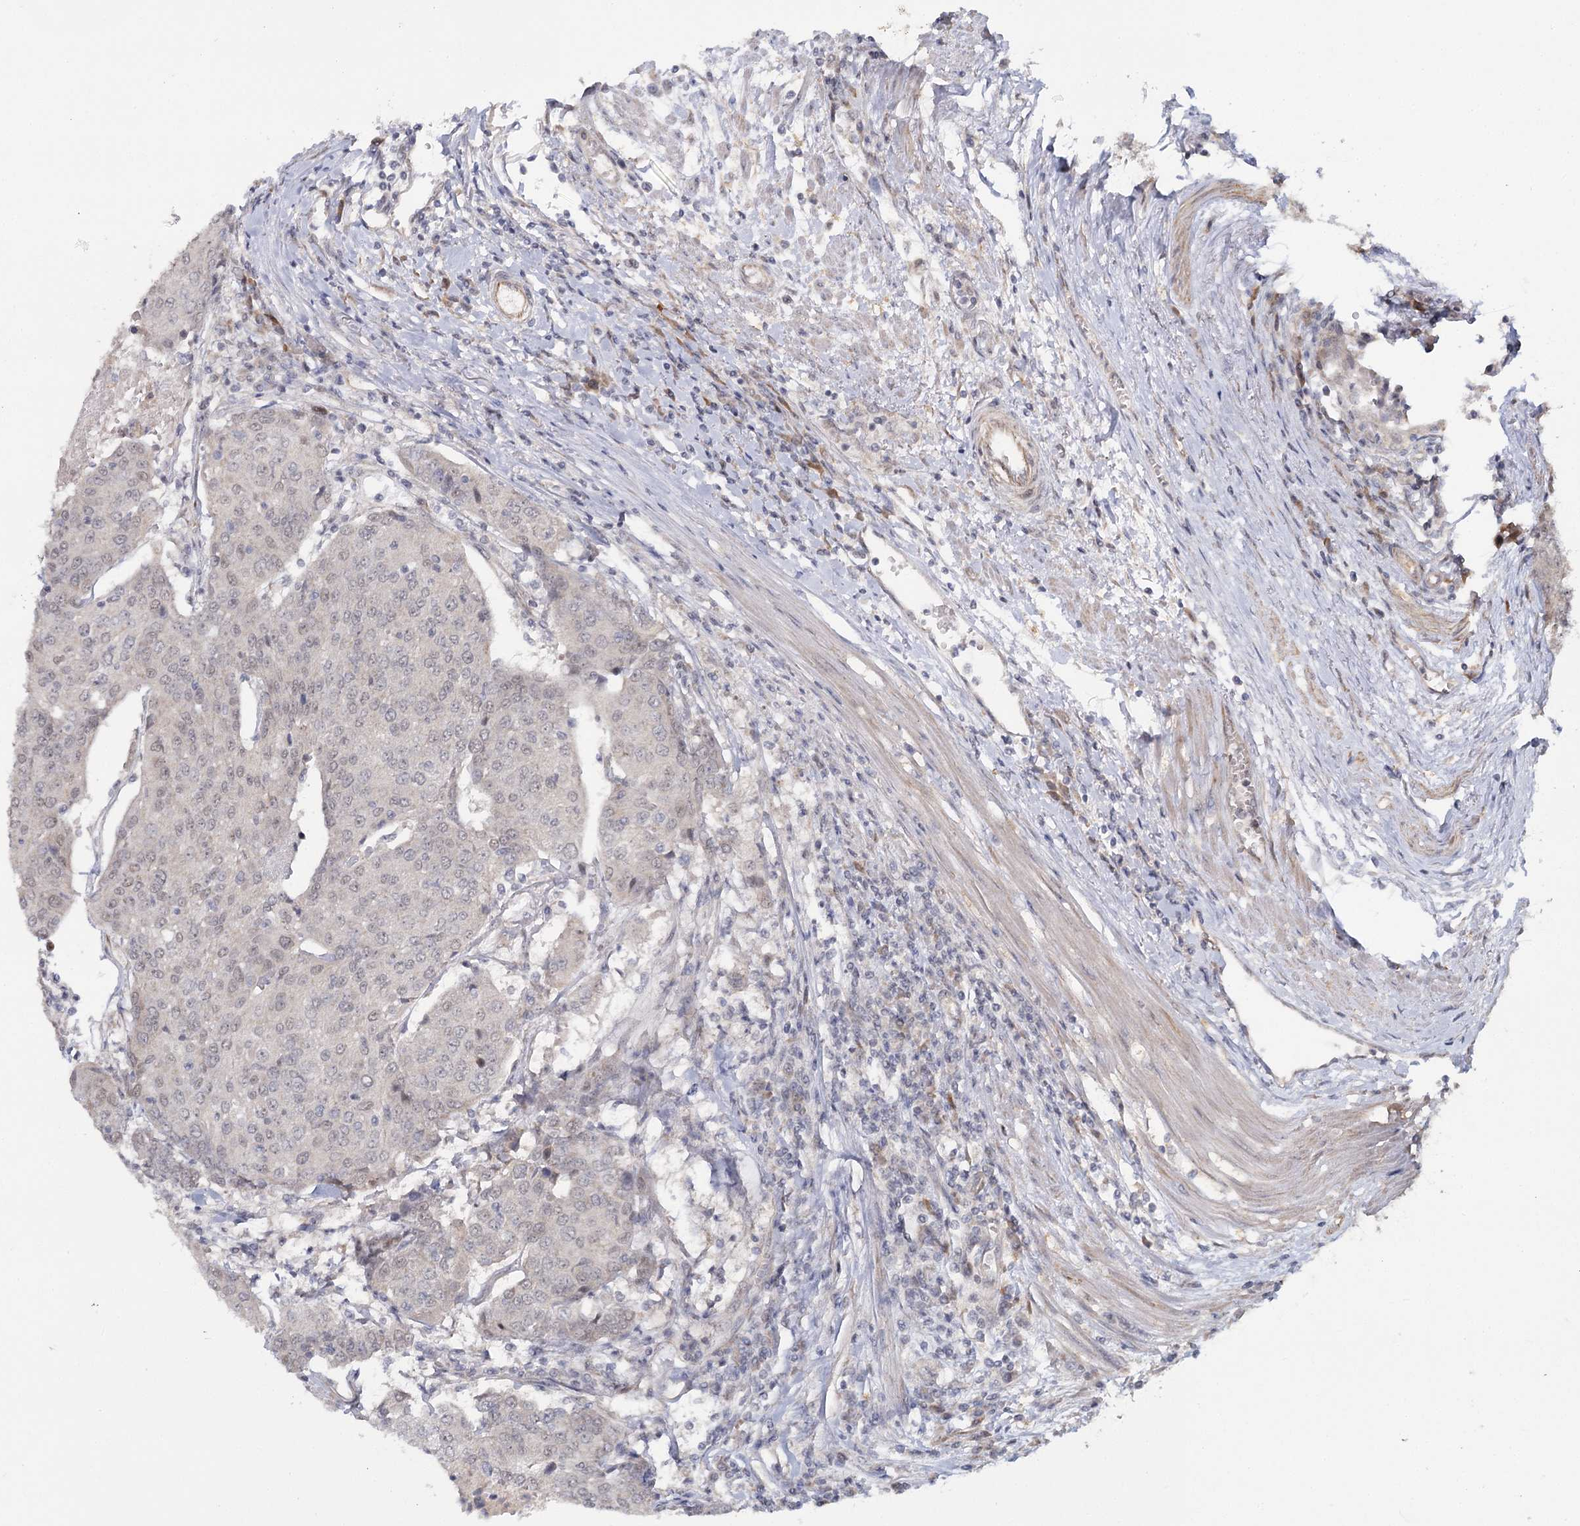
{"staining": {"intensity": "weak", "quantity": "25%-75%", "location": "nuclear"}, "tissue": "urothelial cancer", "cell_type": "Tumor cells", "image_type": "cancer", "snomed": [{"axis": "morphology", "description": "Urothelial carcinoma, High grade"}, {"axis": "topography", "description": "Urinary bladder"}], "caption": "The micrograph displays a brown stain indicating the presence of a protein in the nuclear of tumor cells in urothelial cancer.", "gene": "TBC1D9B", "patient": {"sex": "female", "age": 85}}